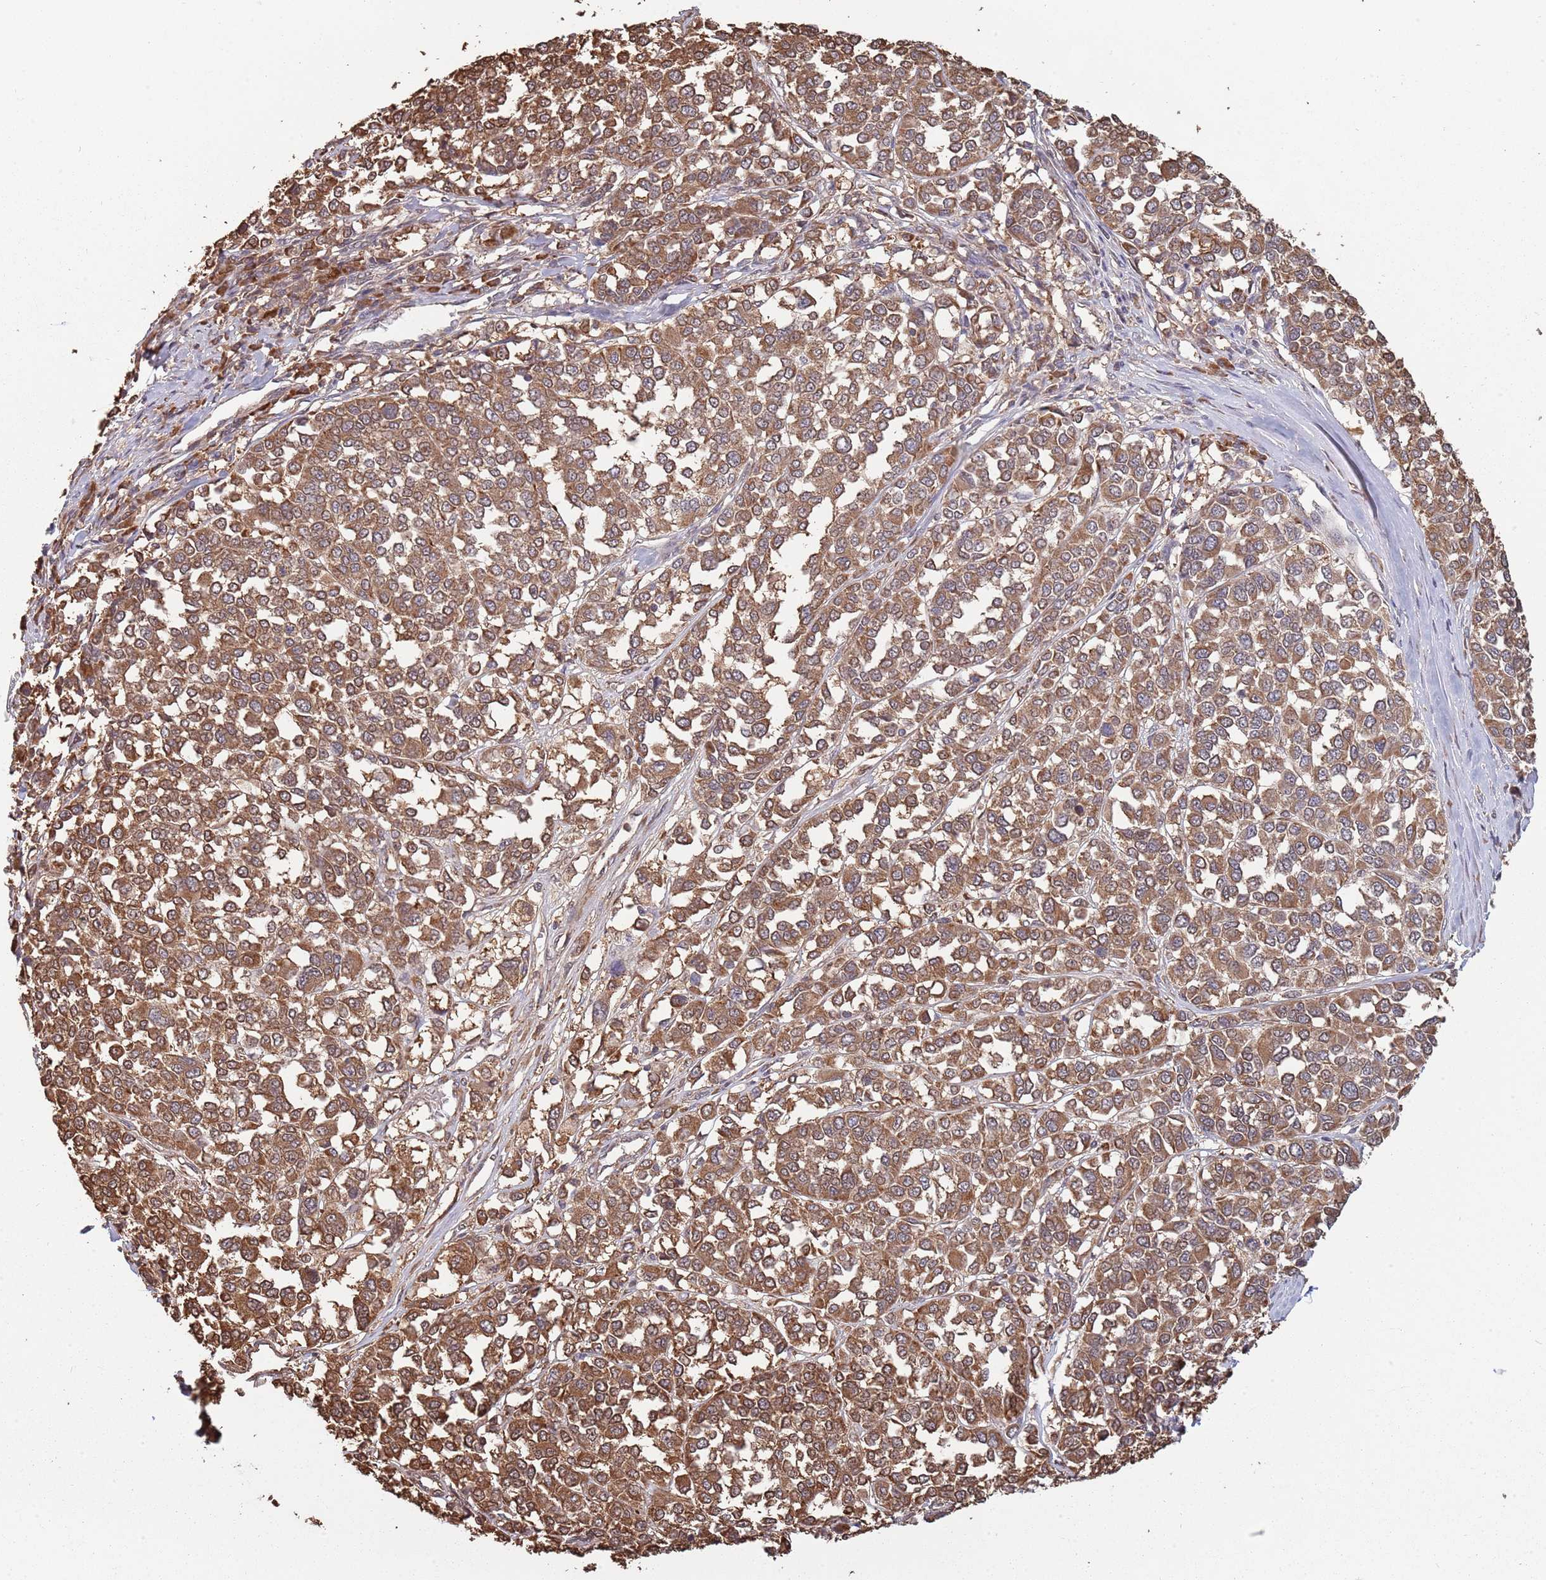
{"staining": {"intensity": "moderate", "quantity": ">75%", "location": "cytoplasmic/membranous,nuclear"}, "tissue": "melanoma", "cell_type": "Tumor cells", "image_type": "cancer", "snomed": [{"axis": "morphology", "description": "Malignant melanoma, Metastatic site"}, {"axis": "topography", "description": "Lymph node"}], "caption": "Protein expression analysis of human malignant melanoma (metastatic site) reveals moderate cytoplasmic/membranous and nuclear expression in about >75% of tumor cells.", "gene": "COG4", "patient": {"sex": "male", "age": 44}}